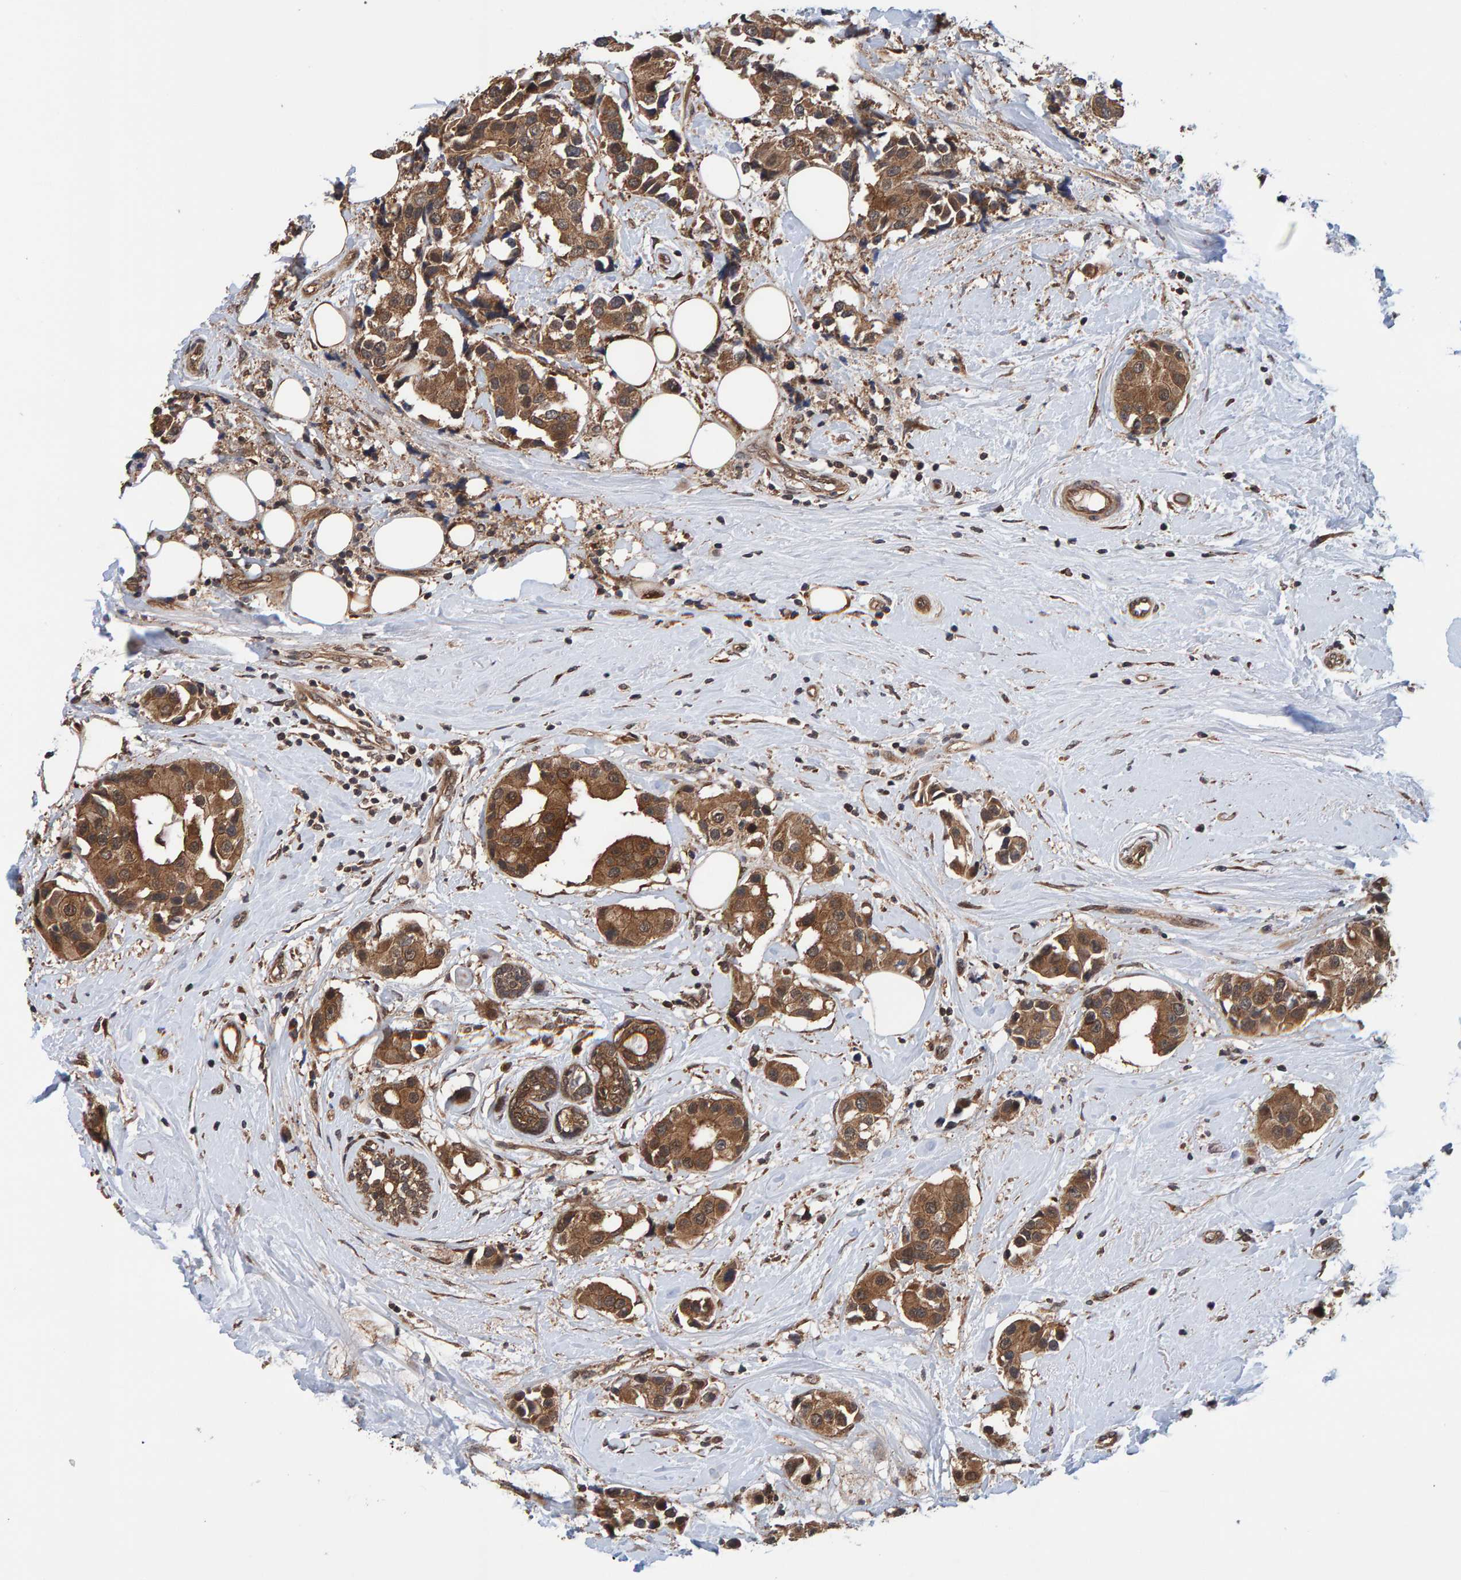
{"staining": {"intensity": "moderate", "quantity": ">75%", "location": "cytoplasmic/membranous"}, "tissue": "breast cancer", "cell_type": "Tumor cells", "image_type": "cancer", "snomed": [{"axis": "morphology", "description": "Normal tissue, NOS"}, {"axis": "morphology", "description": "Duct carcinoma"}, {"axis": "topography", "description": "Breast"}], "caption": "Breast intraductal carcinoma stained with DAB immunohistochemistry displays medium levels of moderate cytoplasmic/membranous positivity in approximately >75% of tumor cells. (IHC, brightfield microscopy, high magnification).", "gene": "SCRN2", "patient": {"sex": "female", "age": 39}}